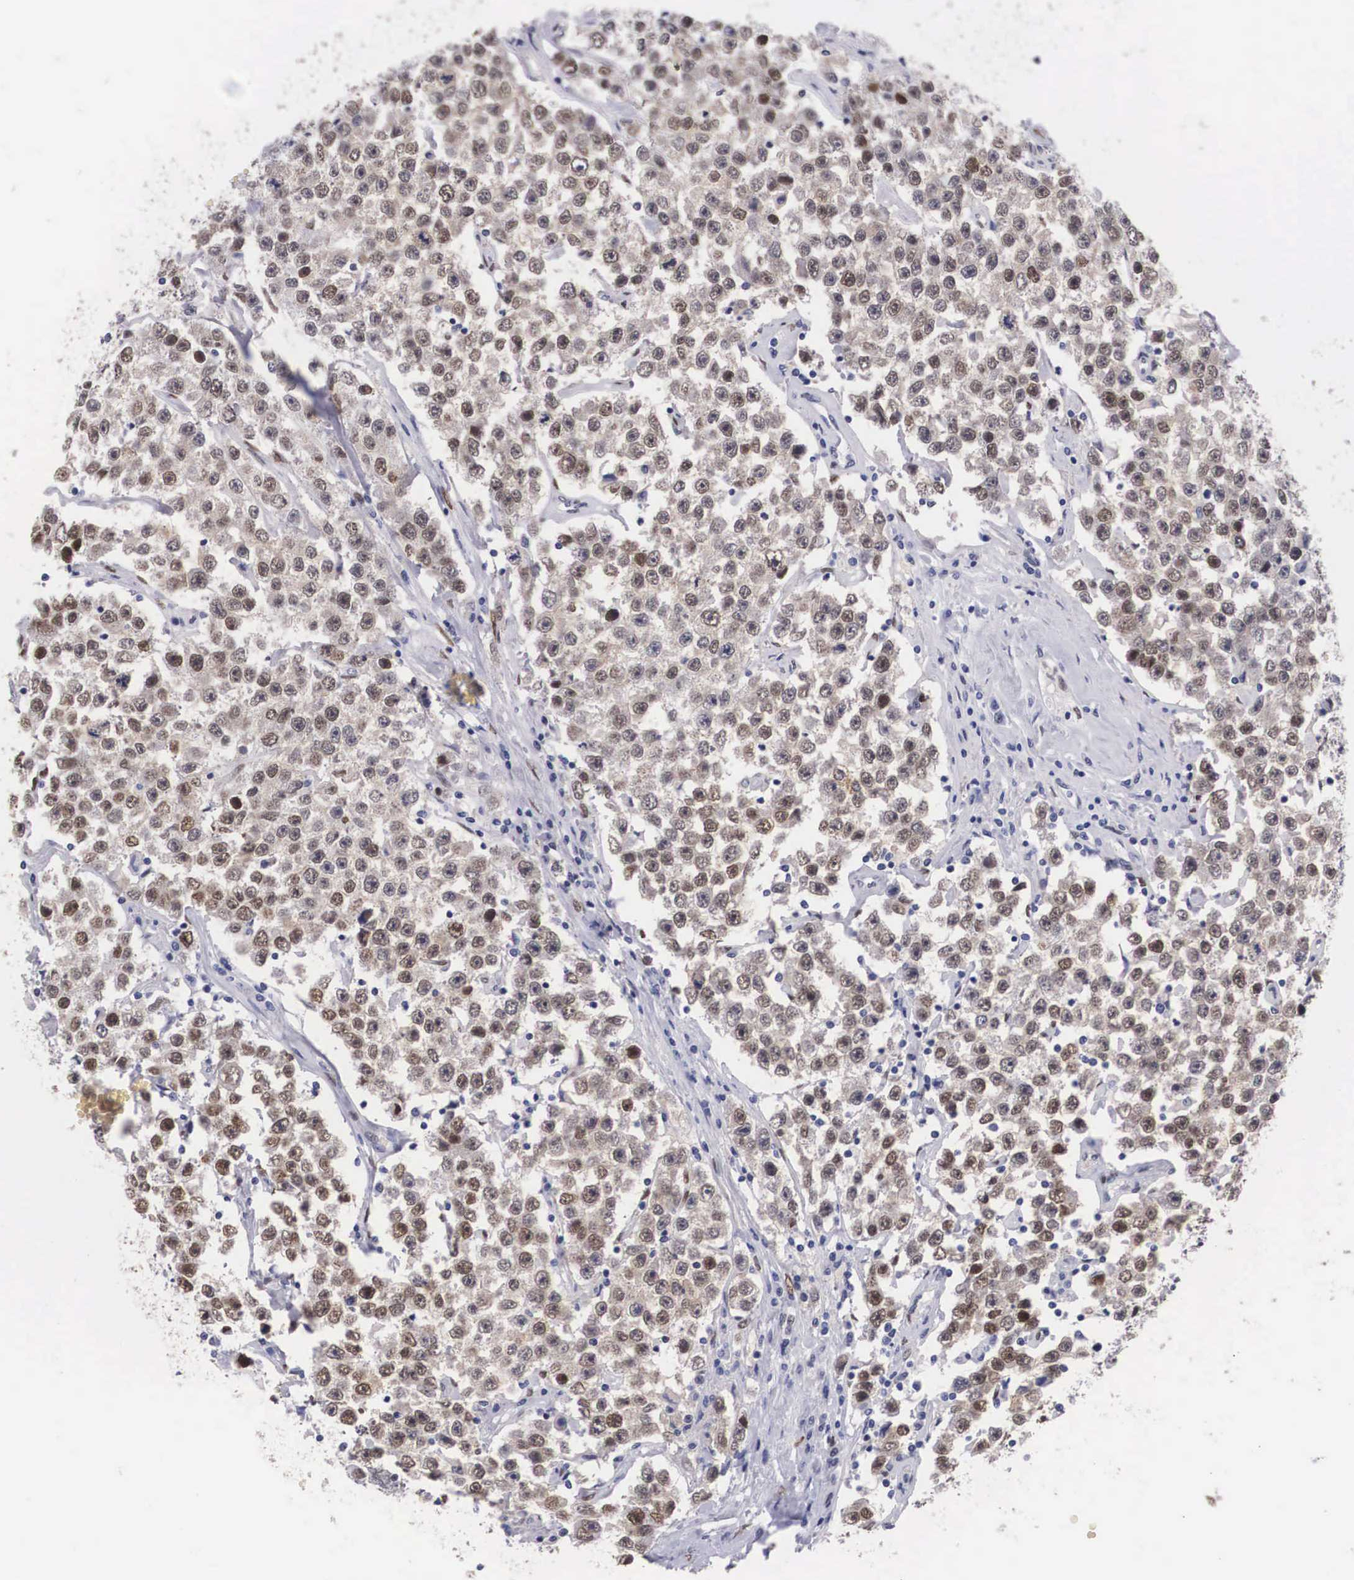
{"staining": {"intensity": "moderate", "quantity": ">75%", "location": "nuclear"}, "tissue": "testis cancer", "cell_type": "Tumor cells", "image_type": "cancer", "snomed": [{"axis": "morphology", "description": "Seminoma, NOS"}, {"axis": "topography", "description": "Testis"}], "caption": "A medium amount of moderate nuclear expression is seen in approximately >75% of tumor cells in seminoma (testis) tissue.", "gene": "KHDRBS3", "patient": {"sex": "male", "age": 52}}